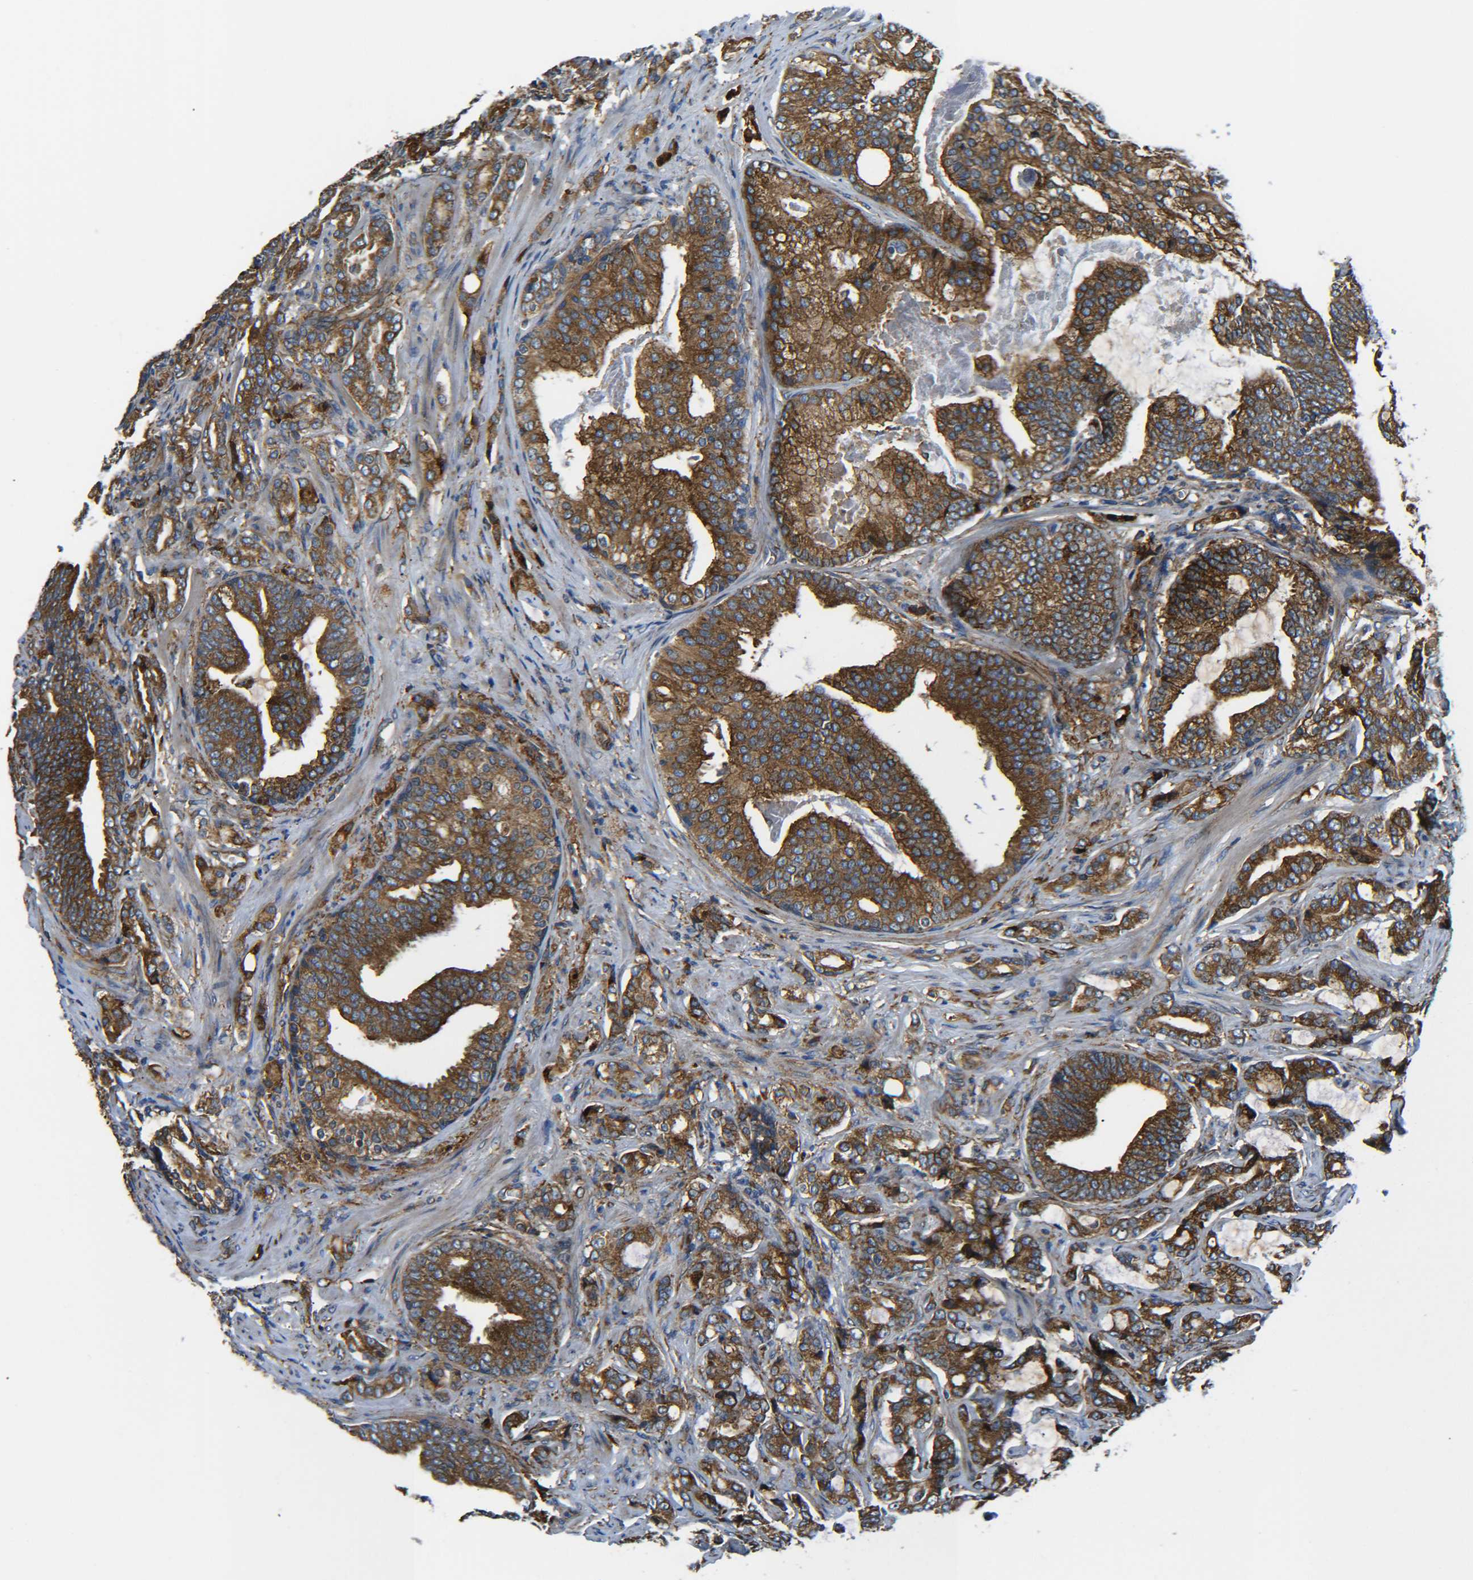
{"staining": {"intensity": "strong", "quantity": ">75%", "location": "cytoplasmic/membranous"}, "tissue": "prostate cancer", "cell_type": "Tumor cells", "image_type": "cancer", "snomed": [{"axis": "morphology", "description": "Adenocarcinoma, Low grade"}, {"axis": "topography", "description": "Prostate"}], "caption": "Human prostate low-grade adenocarcinoma stained with a brown dye reveals strong cytoplasmic/membranous positive expression in about >75% of tumor cells.", "gene": "PREB", "patient": {"sex": "male", "age": 58}}